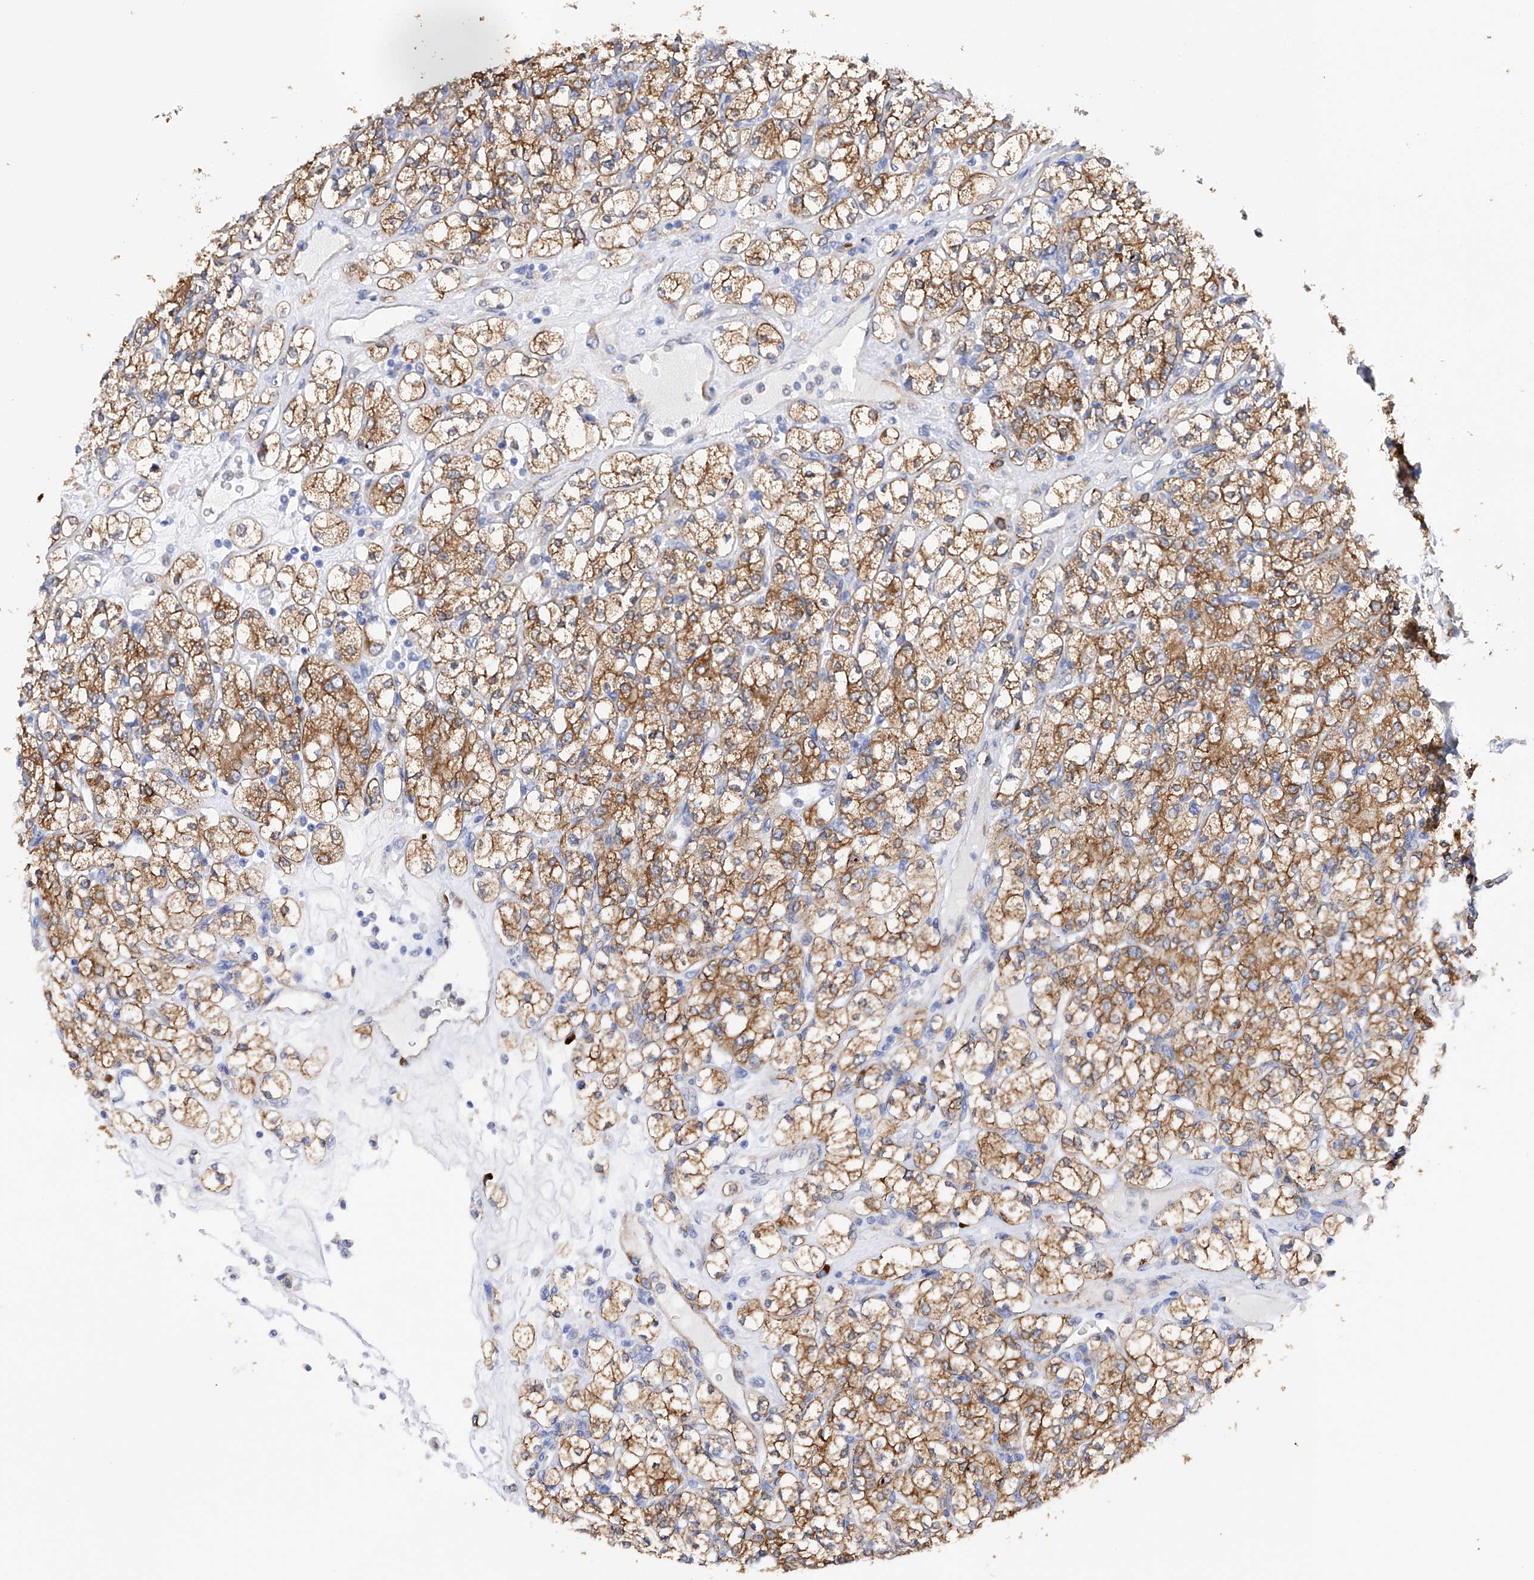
{"staining": {"intensity": "moderate", "quantity": ">75%", "location": "cytoplasmic/membranous"}, "tissue": "renal cancer", "cell_type": "Tumor cells", "image_type": "cancer", "snomed": [{"axis": "morphology", "description": "Adenocarcinoma, NOS"}, {"axis": "topography", "description": "Kidney"}], "caption": "Immunohistochemical staining of renal adenocarcinoma reveals moderate cytoplasmic/membranous protein expression in approximately >75% of tumor cells.", "gene": "PDIA5", "patient": {"sex": "male", "age": 77}}